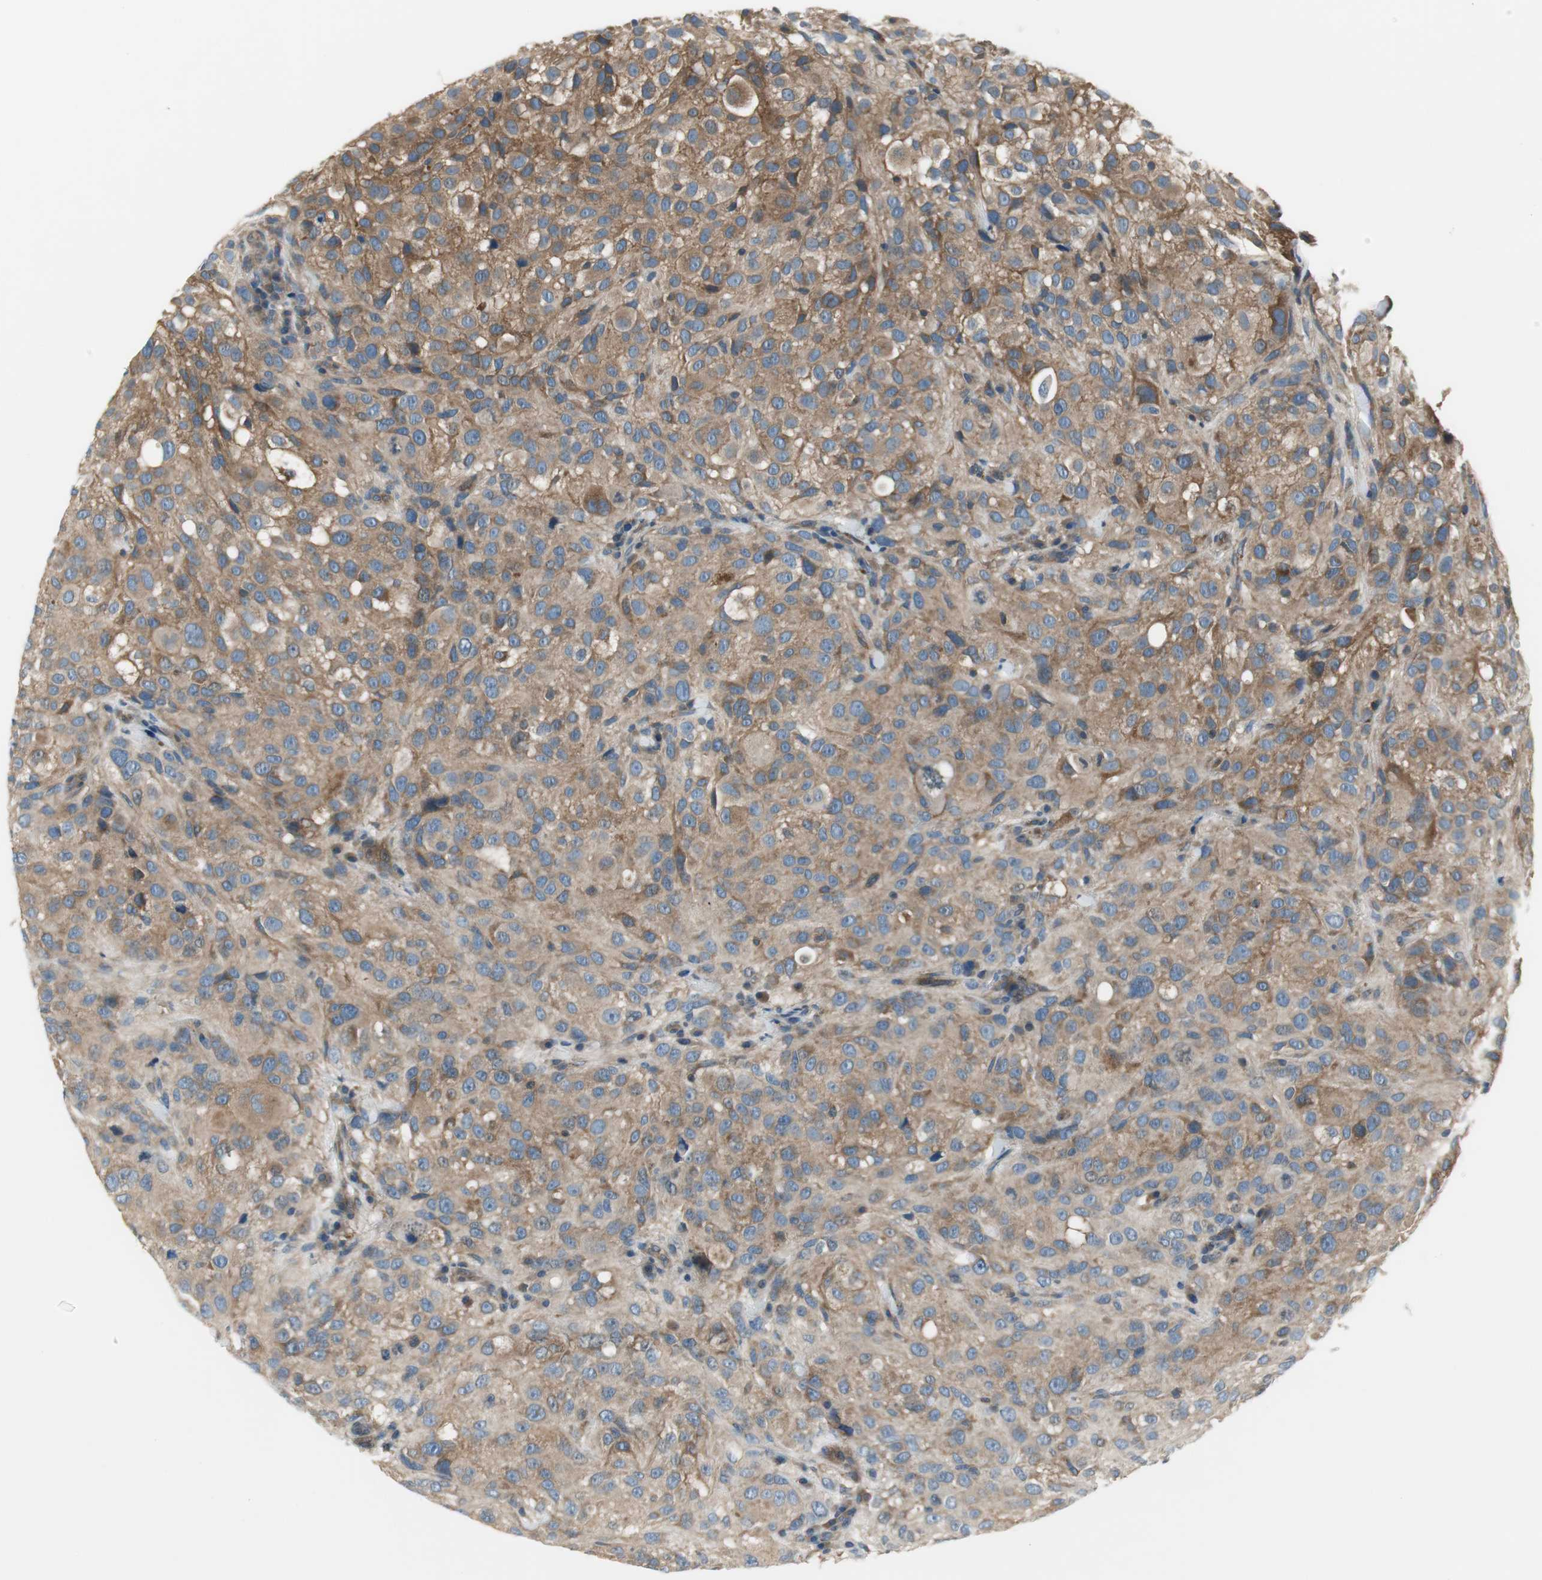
{"staining": {"intensity": "moderate", "quantity": ">75%", "location": "cytoplasmic/membranous"}, "tissue": "melanoma", "cell_type": "Tumor cells", "image_type": "cancer", "snomed": [{"axis": "morphology", "description": "Necrosis, NOS"}, {"axis": "morphology", "description": "Malignant melanoma, NOS"}, {"axis": "topography", "description": "Skin"}], "caption": "Tumor cells display medium levels of moderate cytoplasmic/membranous staining in about >75% of cells in melanoma. The staining is performed using DAB brown chromogen to label protein expression. The nuclei are counter-stained blue using hematoxylin.", "gene": "PRKAA1", "patient": {"sex": "female", "age": 87}}